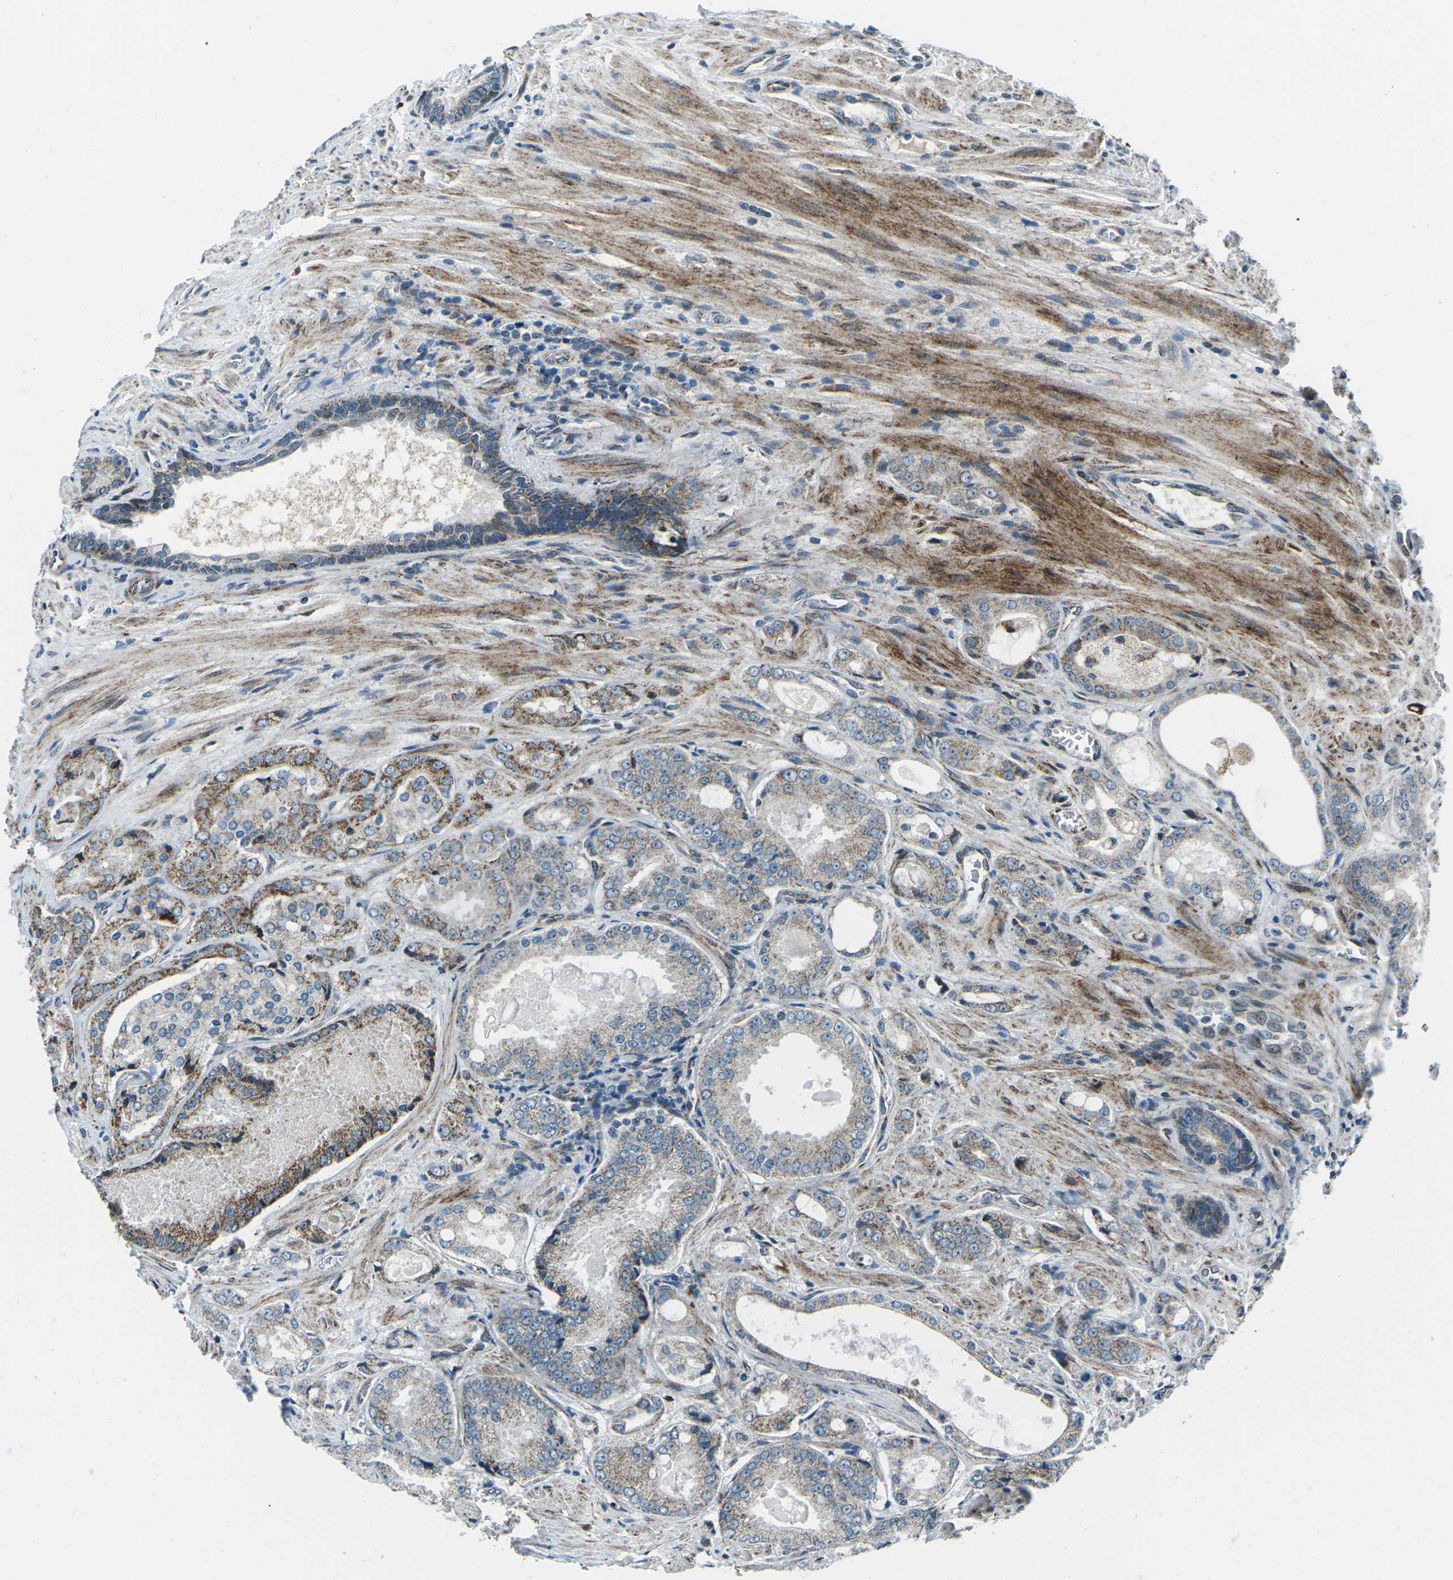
{"staining": {"intensity": "moderate", "quantity": "25%-75%", "location": "cytoplasmic/membranous"}, "tissue": "prostate cancer", "cell_type": "Tumor cells", "image_type": "cancer", "snomed": [{"axis": "morphology", "description": "Adenocarcinoma, High grade"}, {"axis": "topography", "description": "Prostate"}], "caption": "Immunohistochemical staining of high-grade adenocarcinoma (prostate) shows medium levels of moderate cytoplasmic/membranous protein staining in about 25%-75% of tumor cells.", "gene": "RFESD", "patient": {"sex": "male", "age": 65}}